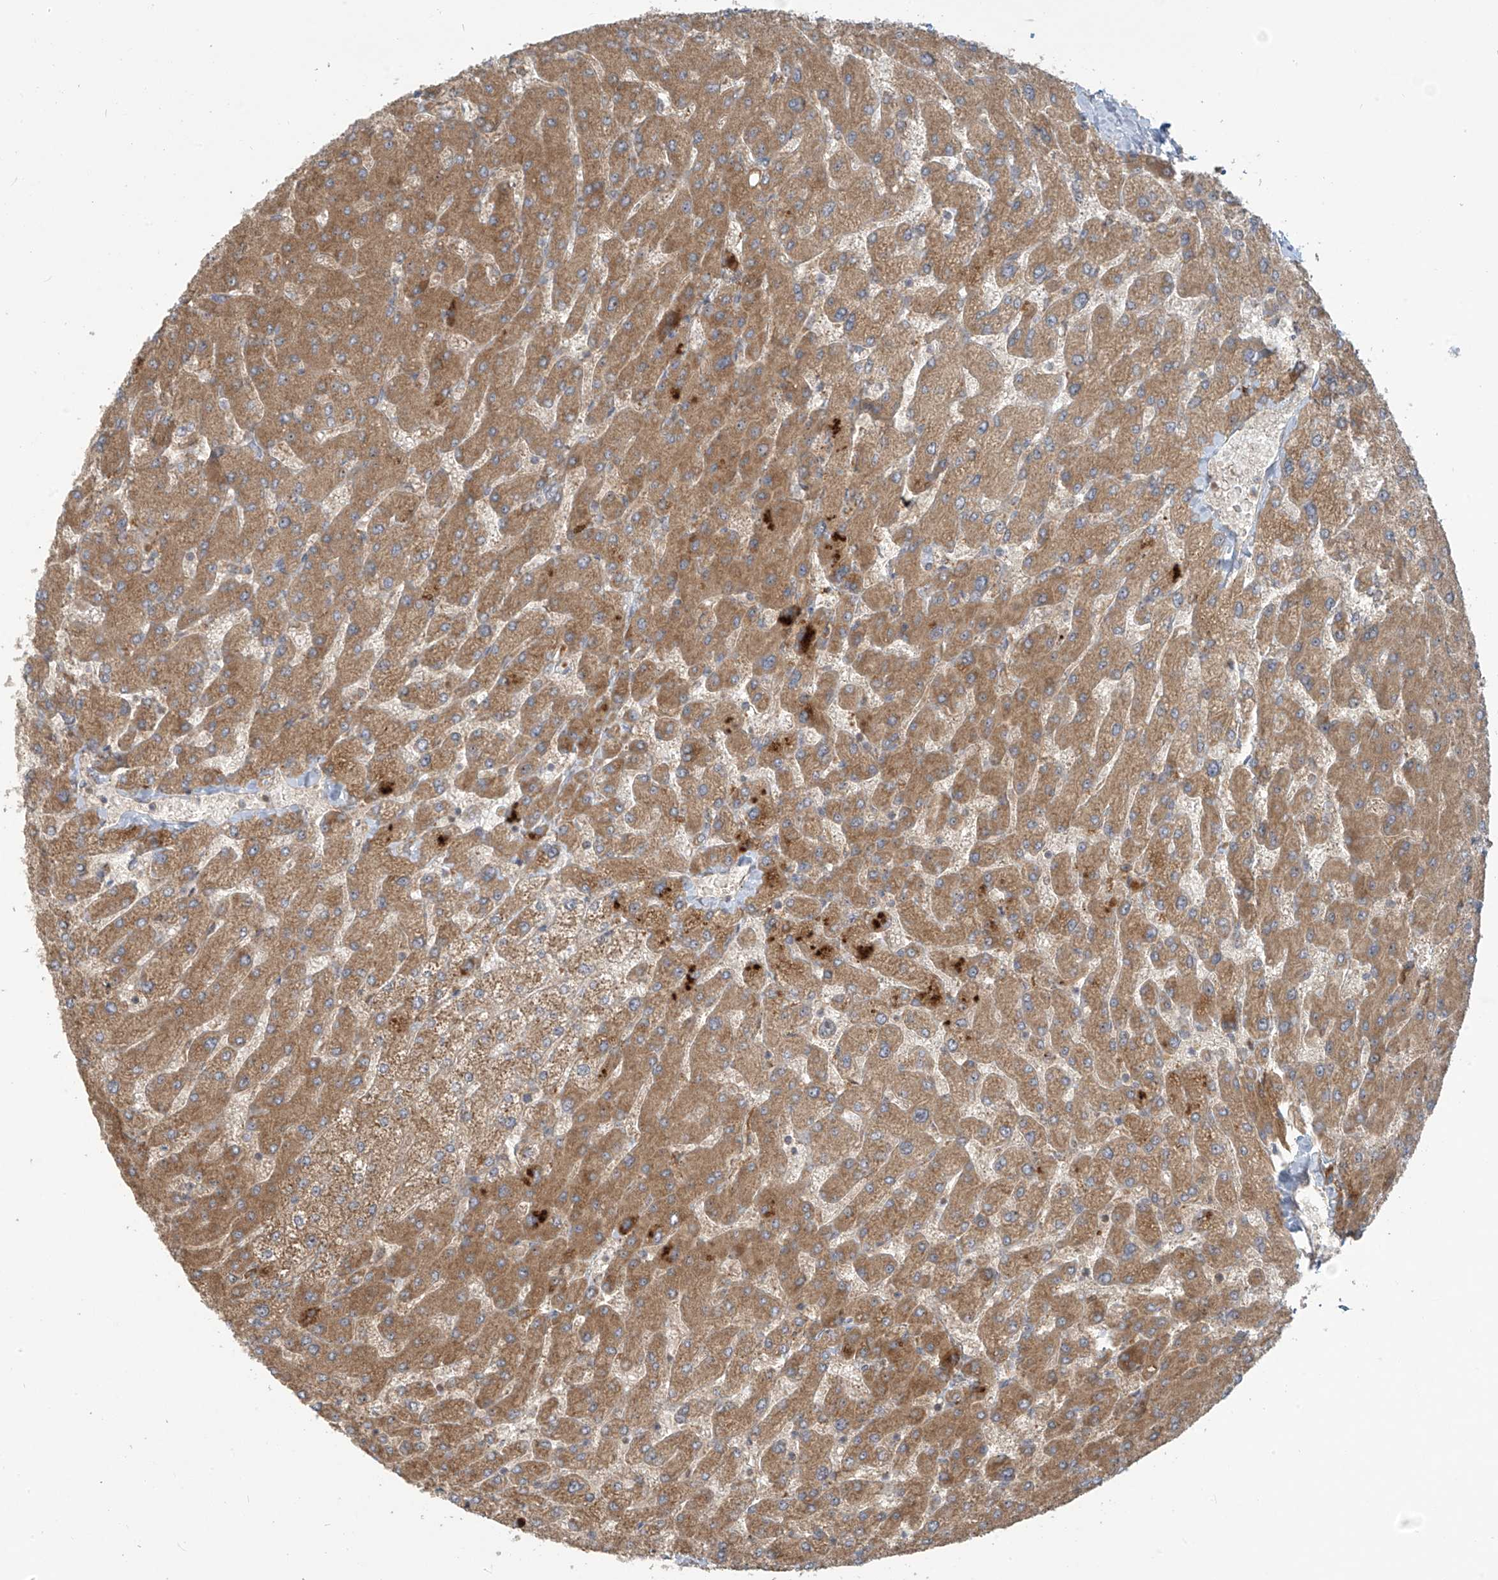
{"staining": {"intensity": "weak", "quantity": ">75%", "location": "cytoplasmic/membranous"}, "tissue": "liver", "cell_type": "Cholangiocytes", "image_type": "normal", "snomed": [{"axis": "morphology", "description": "Normal tissue, NOS"}, {"axis": "topography", "description": "Liver"}], "caption": "The histopathology image exhibits immunohistochemical staining of unremarkable liver. There is weak cytoplasmic/membranous expression is appreciated in about >75% of cholangiocytes.", "gene": "KATNIP", "patient": {"sex": "male", "age": 55}}